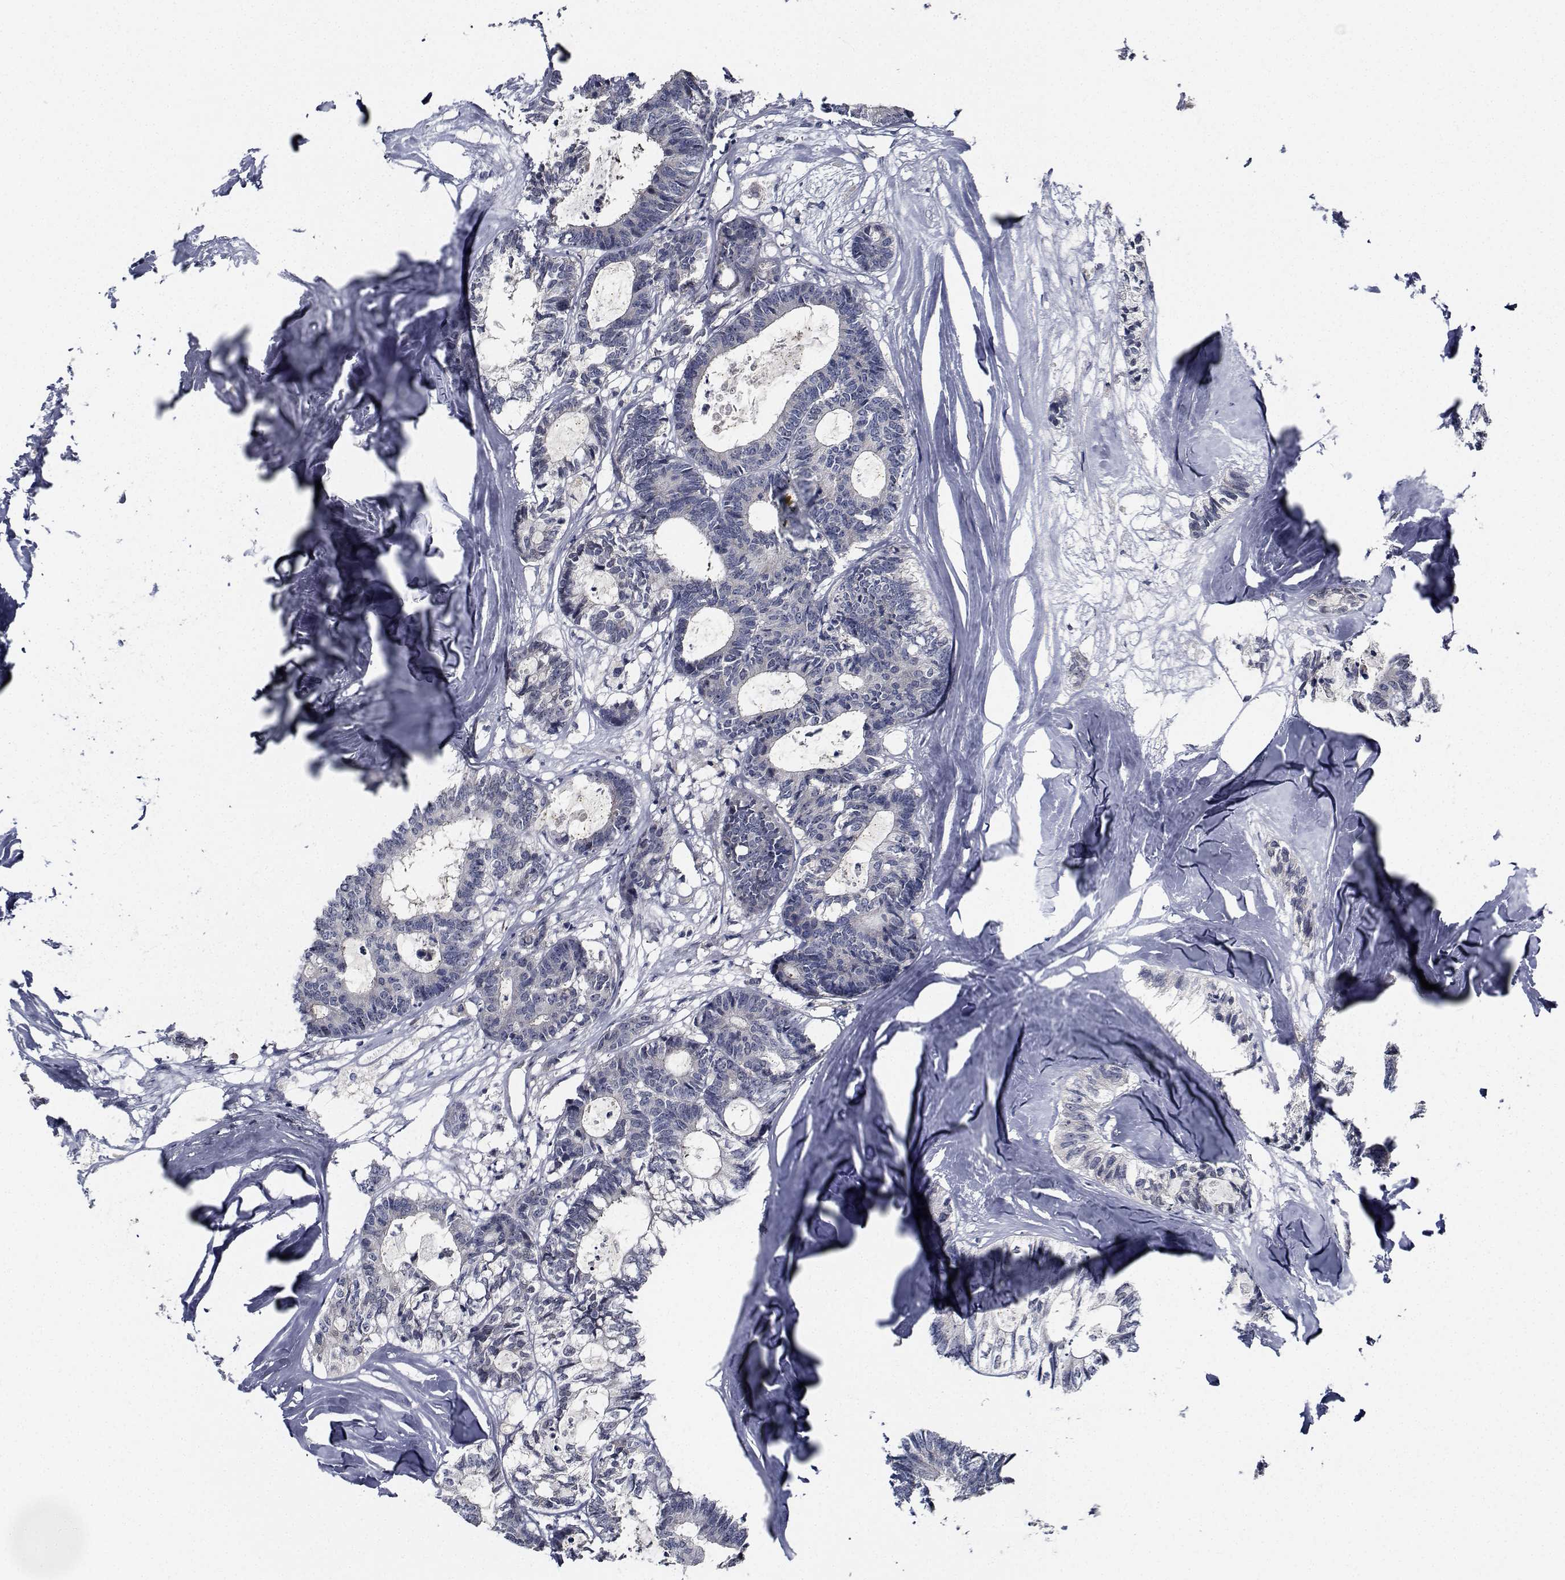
{"staining": {"intensity": "negative", "quantity": "none", "location": "none"}, "tissue": "colorectal cancer", "cell_type": "Tumor cells", "image_type": "cancer", "snomed": [{"axis": "morphology", "description": "Adenocarcinoma, NOS"}, {"axis": "topography", "description": "Colon"}, {"axis": "topography", "description": "Rectum"}], "caption": "Immunohistochemical staining of human colorectal cancer displays no significant positivity in tumor cells.", "gene": "NVL", "patient": {"sex": "male", "age": 57}}